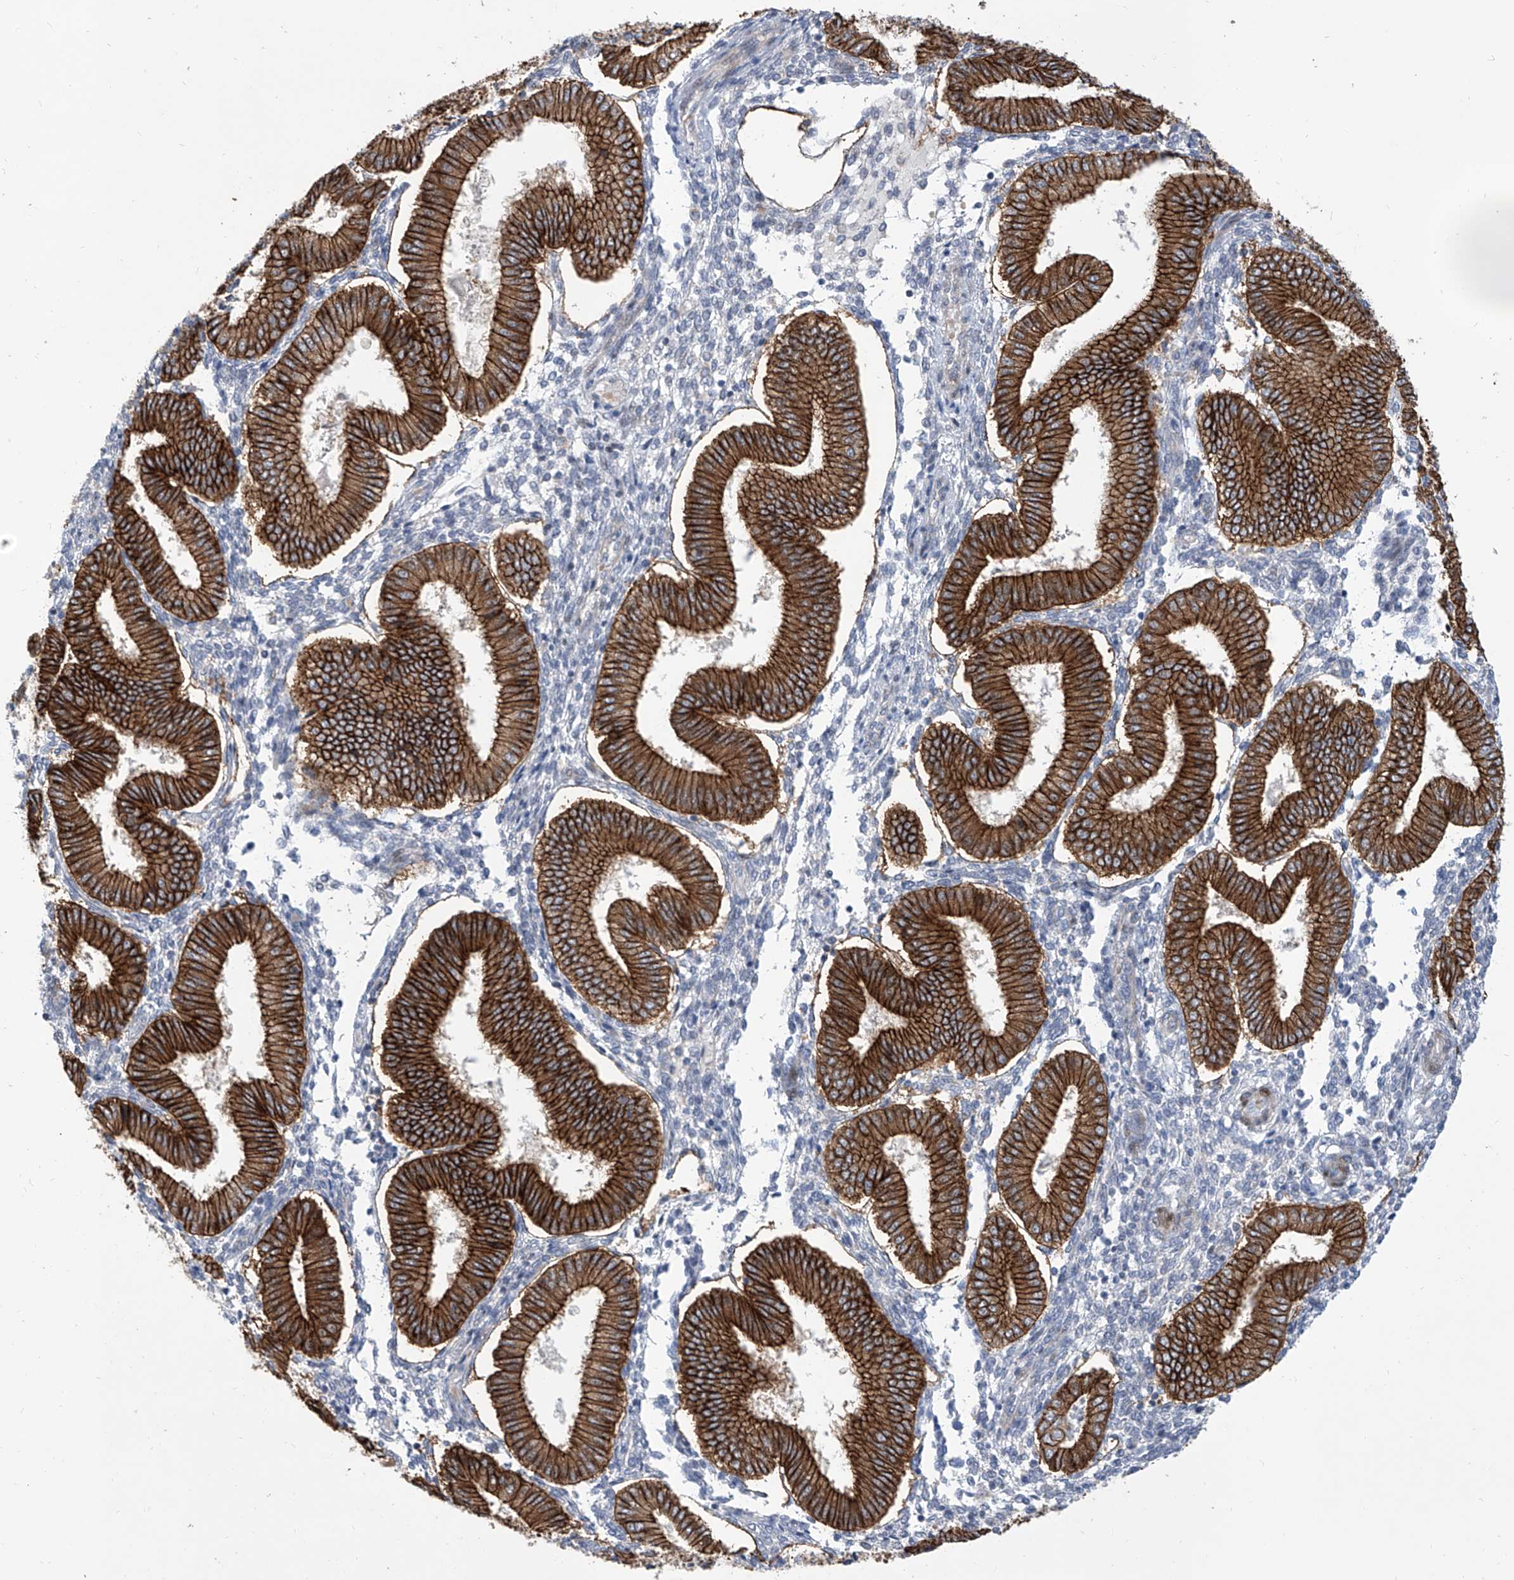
{"staining": {"intensity": "negative", "quantity": "none", "location": "none"}, "tissue": "endometrium", "cell_type": "Cells in endometrial stroma", "image_type": "normal", "snomed": [{"axis": "morphology", "description": "Normal tissue, NOS"}, {"axis": "topography", "description": "Endometrium"}], "caption": "This is an immunohistochemistry (IHC) micrograph of normal endometrium. There is no staining in cells in endometrial stroma.", "gene": "LRRC1", "patient": {"sex": "female", "age": 39}}